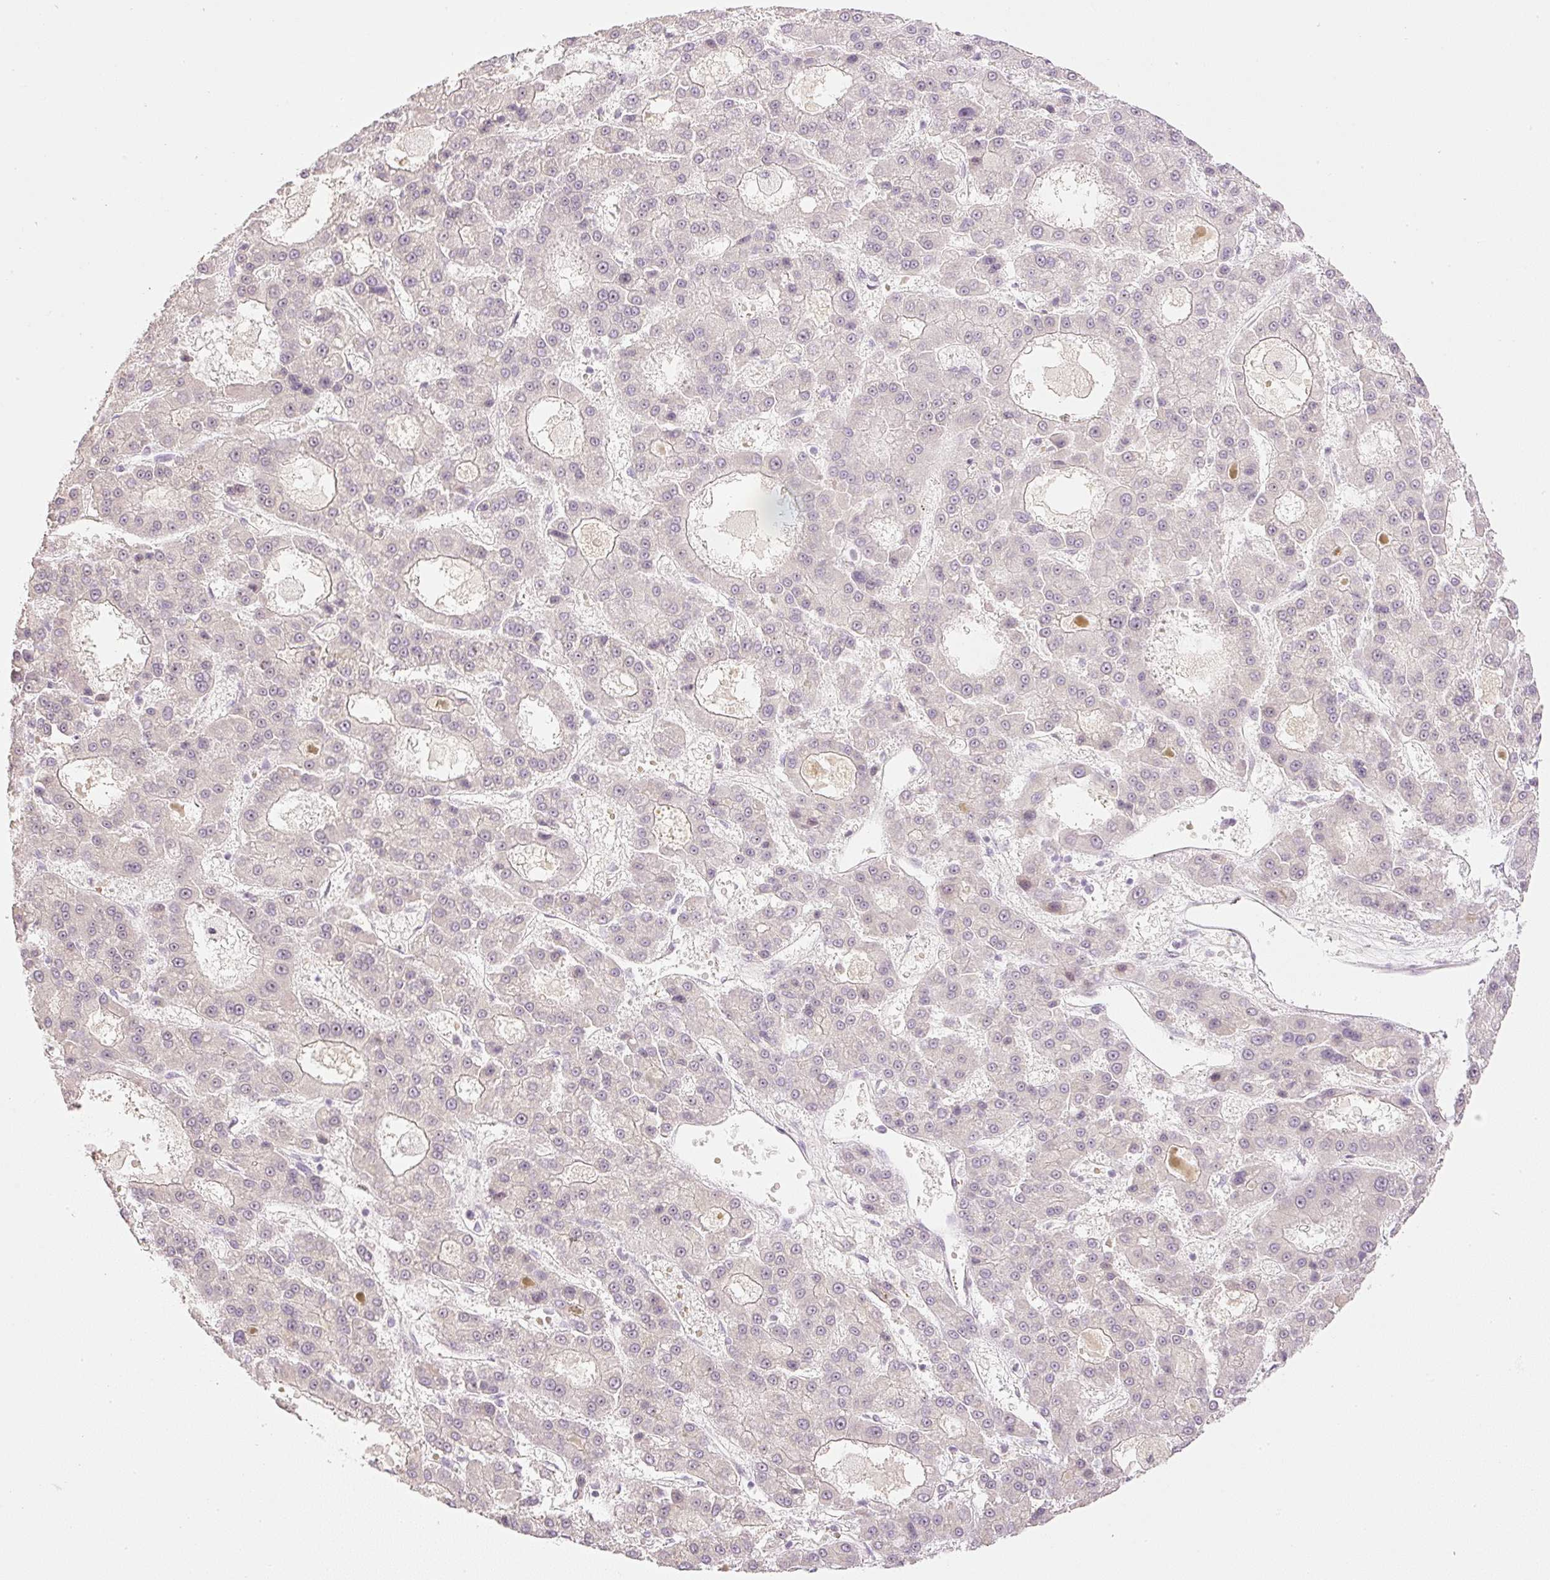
{"staining": {"intensity": "negative", "quantity": "none", "location": "none"}, "tissue": "liver cancer", "cell_type": "Tumor cells", "image_type": "cancer", "snomed": [{"axis": "morphology", "description": "Carcinoma, Hepatocellular, NOS"}, {"axis": "topography", "description": "Liver"}], "caption": "Immunohistochemistry histopathology image of liver hepatocellular carcinoma stained for a protein (brown), which demonstrates no positivity in tumor cells. (DAB IHC with hematoxylin counter stain).", "gene": "AAR2", "patient": {"sex": "male", "age": 70}}